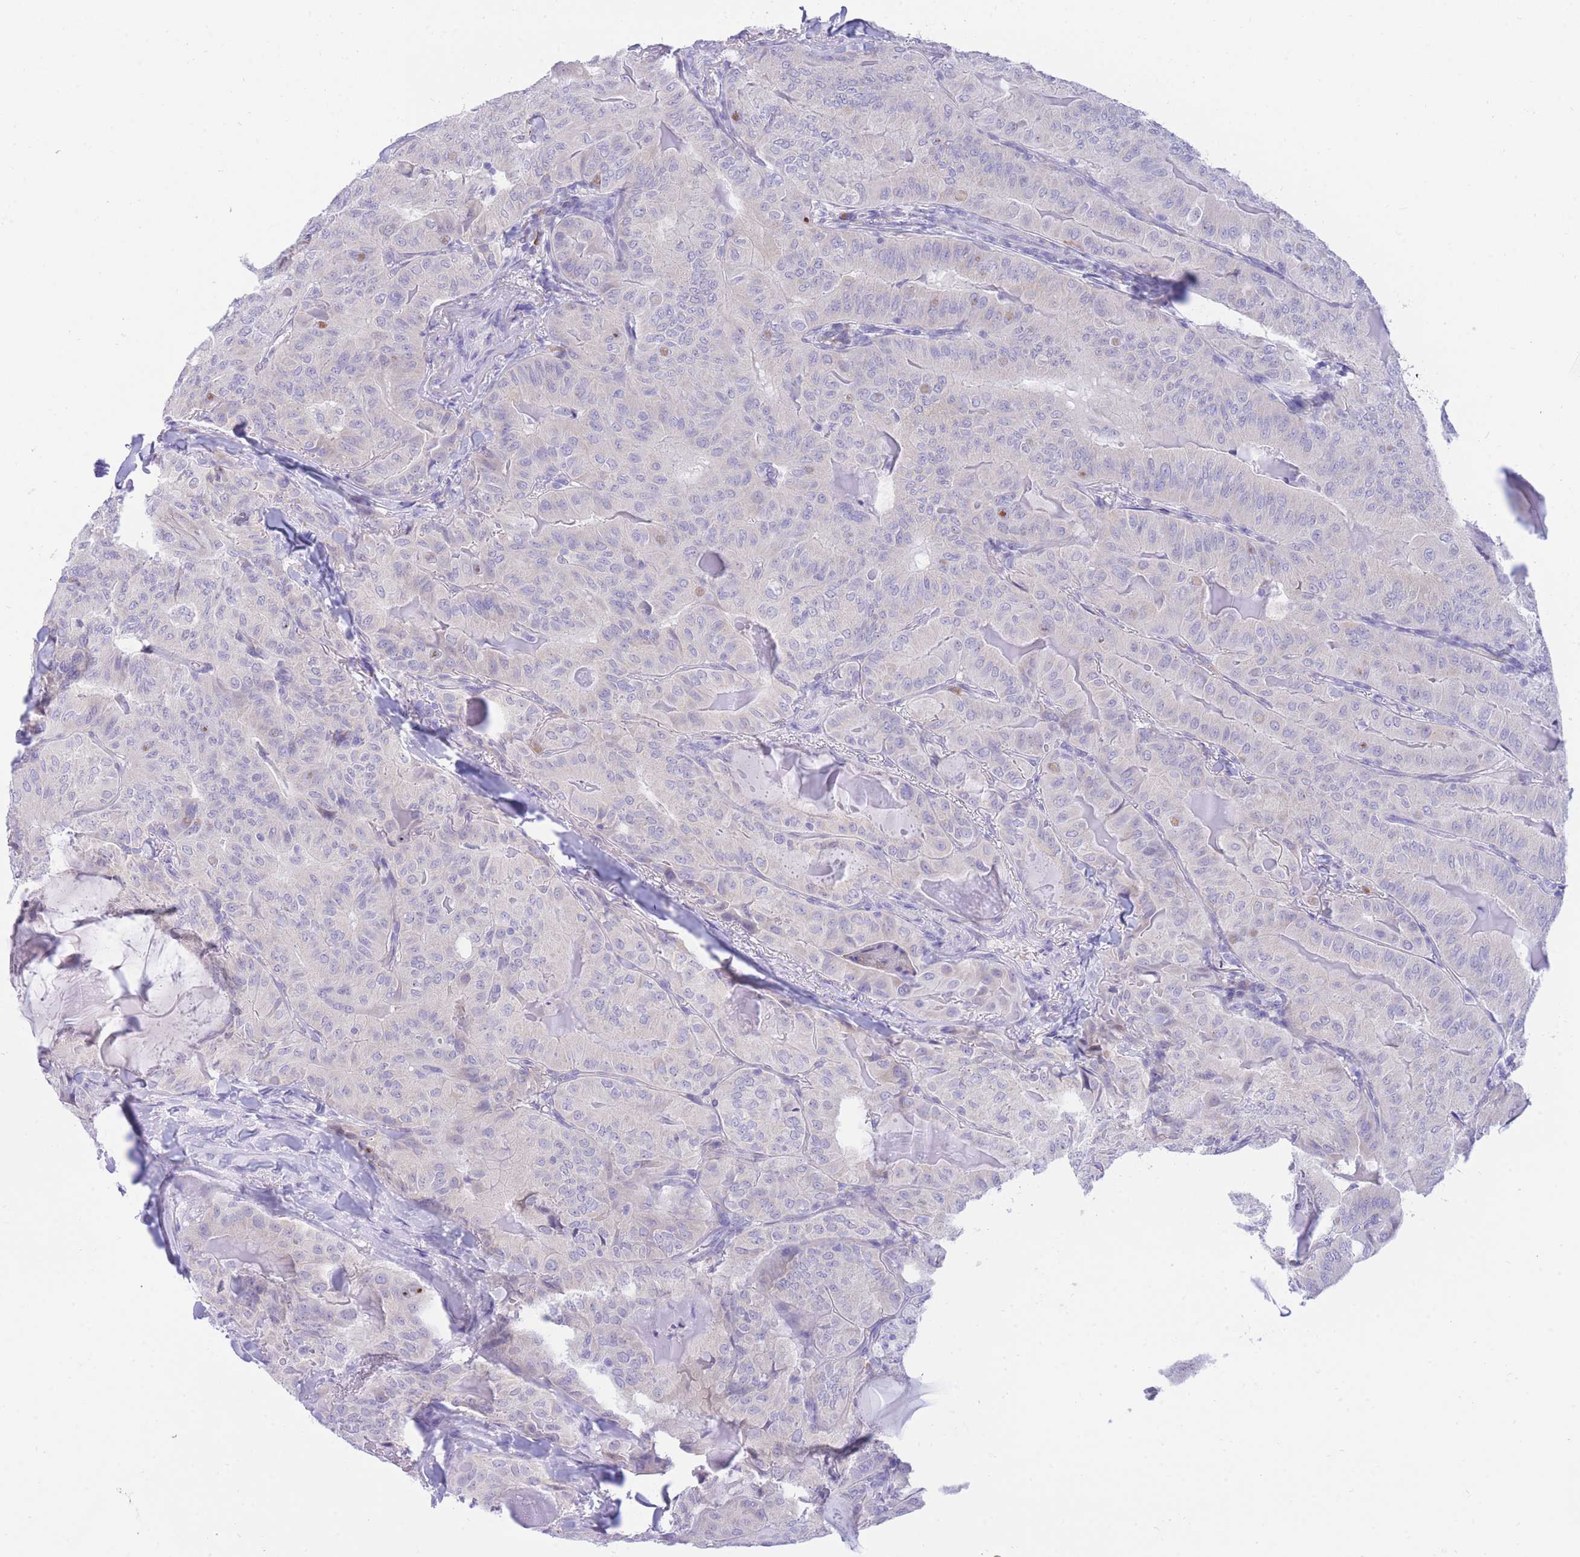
{"staining": {"intensity": "negative", "quantity": "none", "location": "none"}, "tissue": "thyroid cancer", "cell_type": "Tumor cells", "image_type": "cancer", "snomed": [{"axis": "morphology", "description": "Papillary adenocarcinoma, NOS"}, {"axis": "topography", "description": "Thyroid gland"}], "caption": "An immunohistochemistry (IHC) photomicrograph of papillary adenocarcinoma (thyroid) is shown. There is no staining in tumor cells of papillary adenocarcinoma (thyroid).", "gene": "SSUH2", "patient": {"sex": "female", "age": 68}}